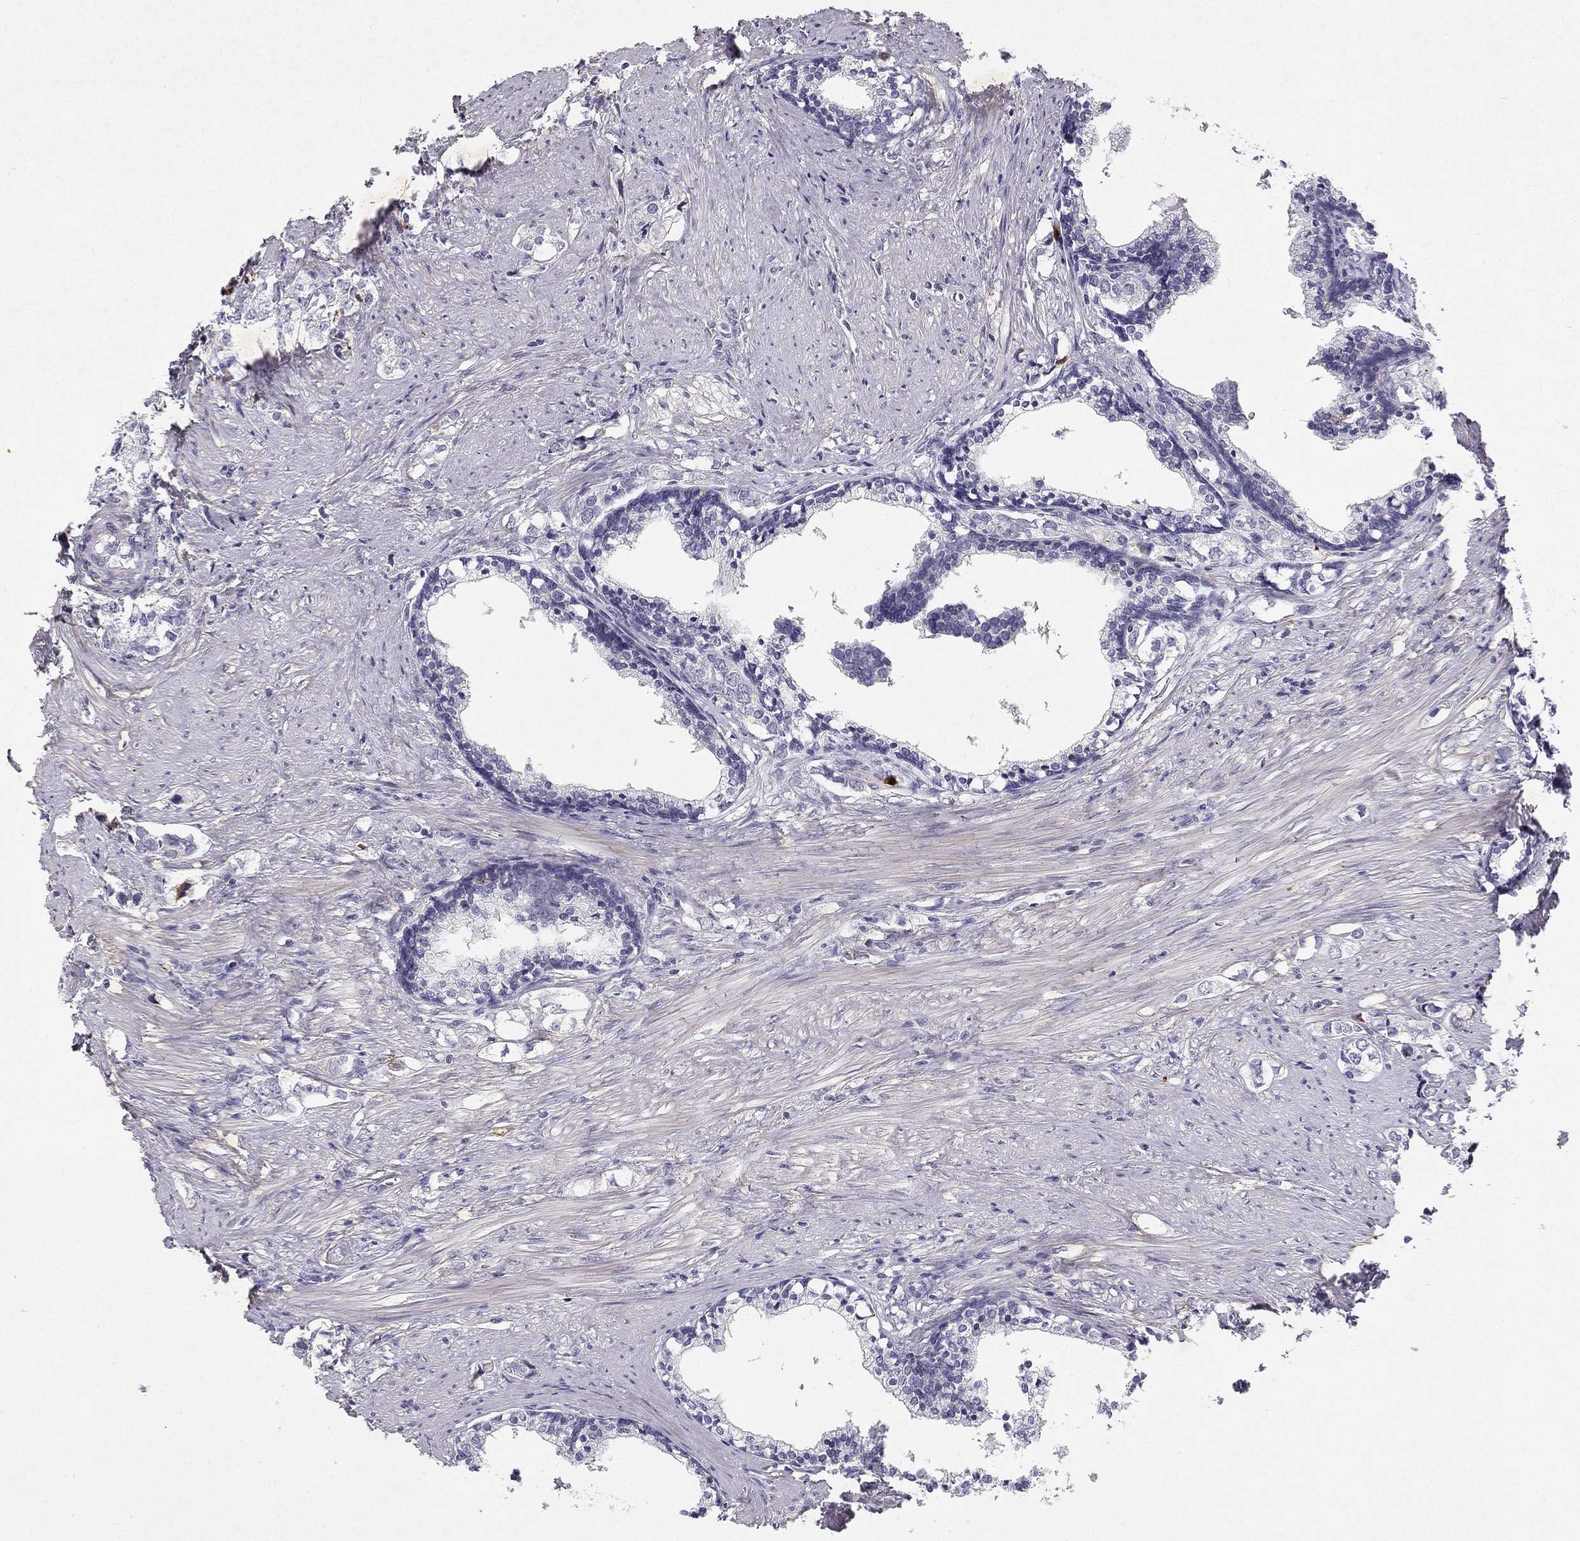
{"staining": {"intensity": "negative", "quantity": "none", "location": "none"}, "tissue": "prostate cancer", "cell_type": "Tumor cells", "image_type": "cancer", "snomed": [{"axis": "morphology", "description": "Adenocarcinoma, NOS"}, {"axis": "topography", "description": "Prostate and seminal vesicle, NOS"}], "caption": "A histopathology image of prostate cancer (adenocarcinoma) stained for a protein shows no brown staining in tumor cells. (Immunohistochemistry (ihc), brightfield microscopy, high magnification).", "gene": "SLC6A4", "patient": {"sex": "male", "age": 63}}